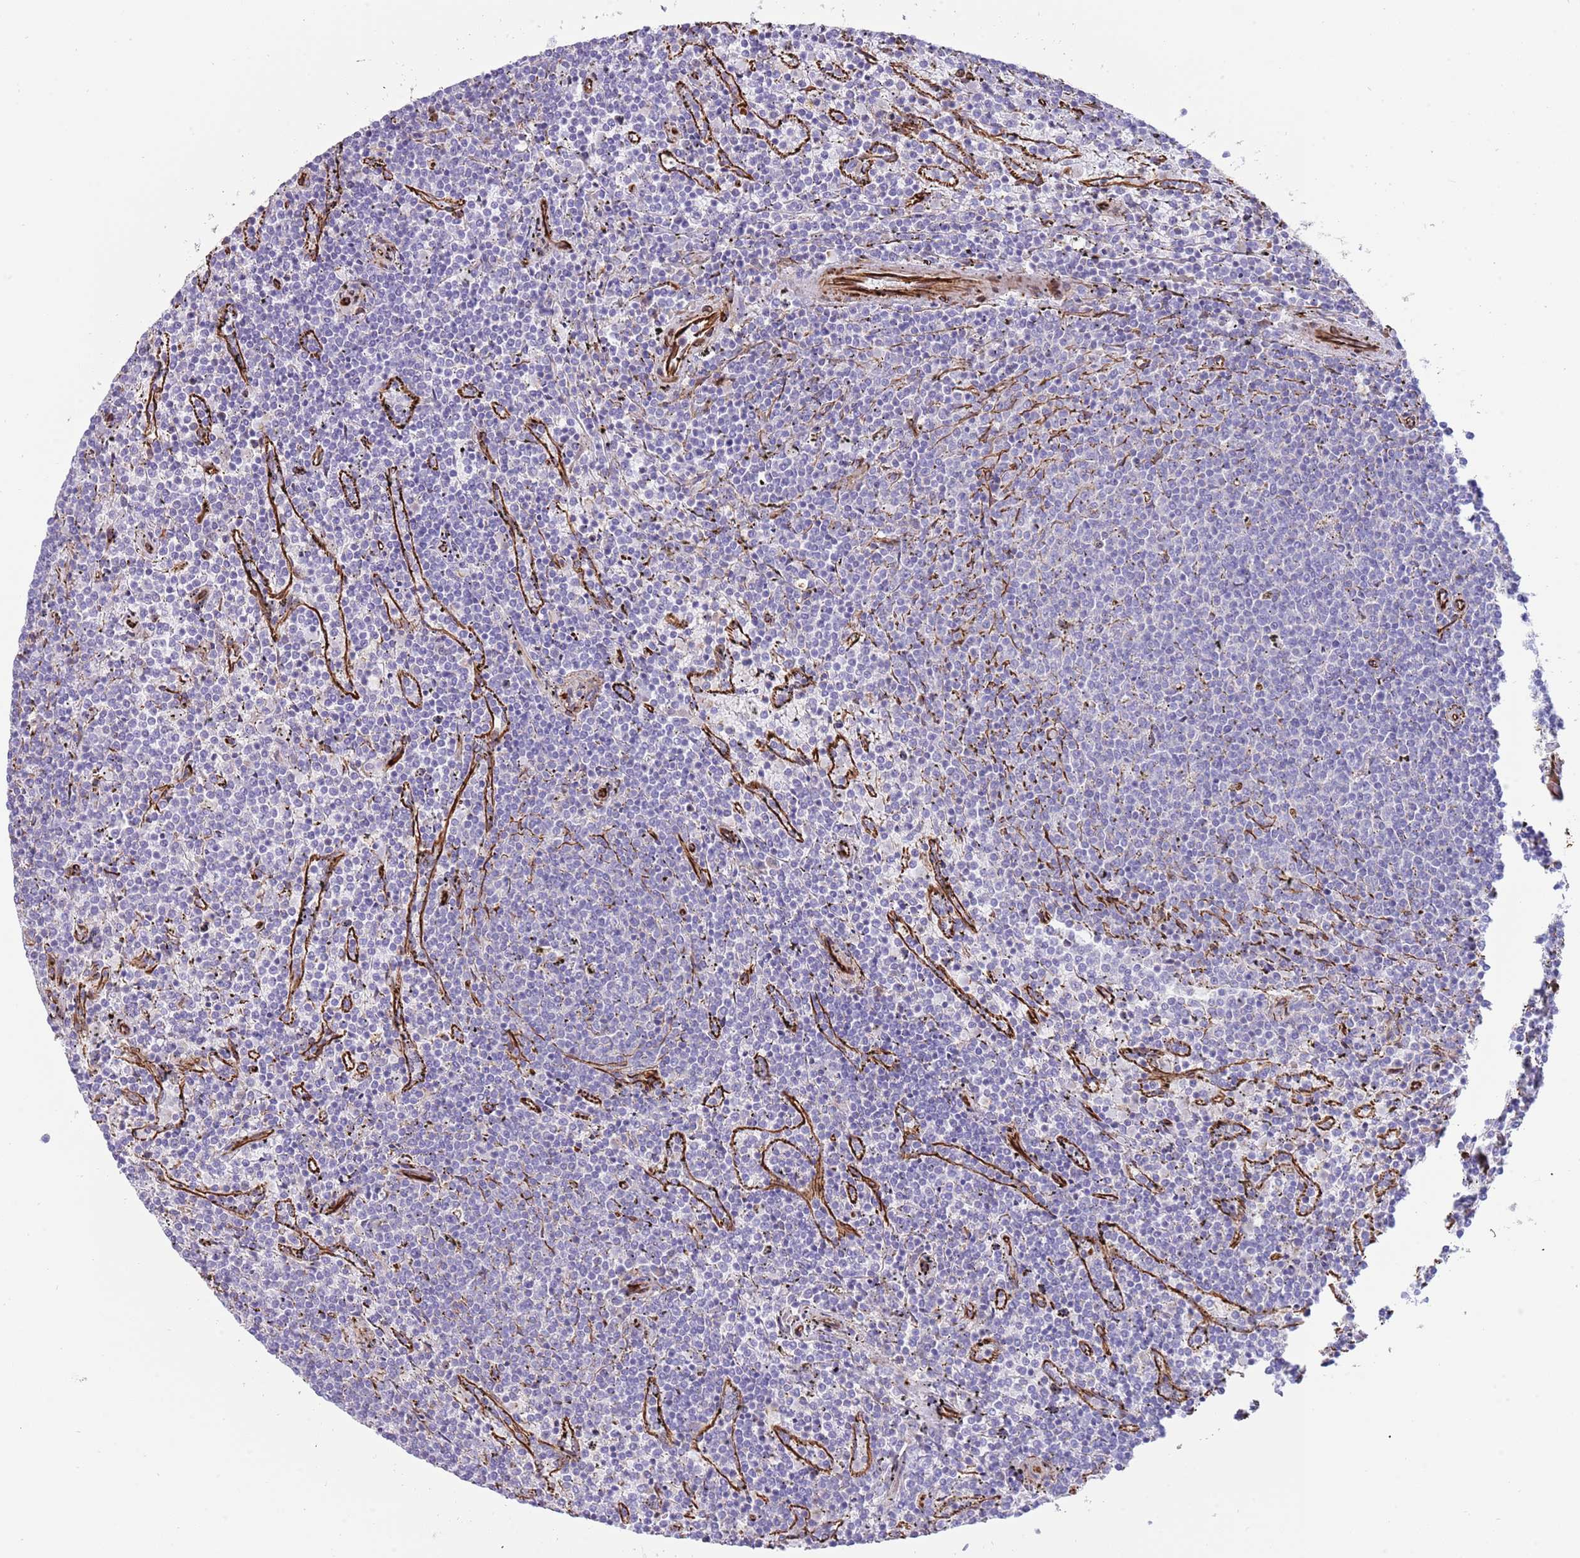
{"staining": {"intensity": "negative", "quantity": "none", "location": "none"}, "tissue": "lymphoma", "cell_type": "Tumor cells", "image_type": "cancer", "snomed": [{"axis": "morphology", "description": "Malignant lymphoma, non-Hodgkin's type, Low grade"}, {"axis": "topography", "description": "Spleen"}], "caption": "Tumor cells are negative for protein expression in human malignant lymphoma, non-Hodgkin's type (low-grade).", "gene": "MOGAT1", "patient": {"sex": "female", "age": 50}}